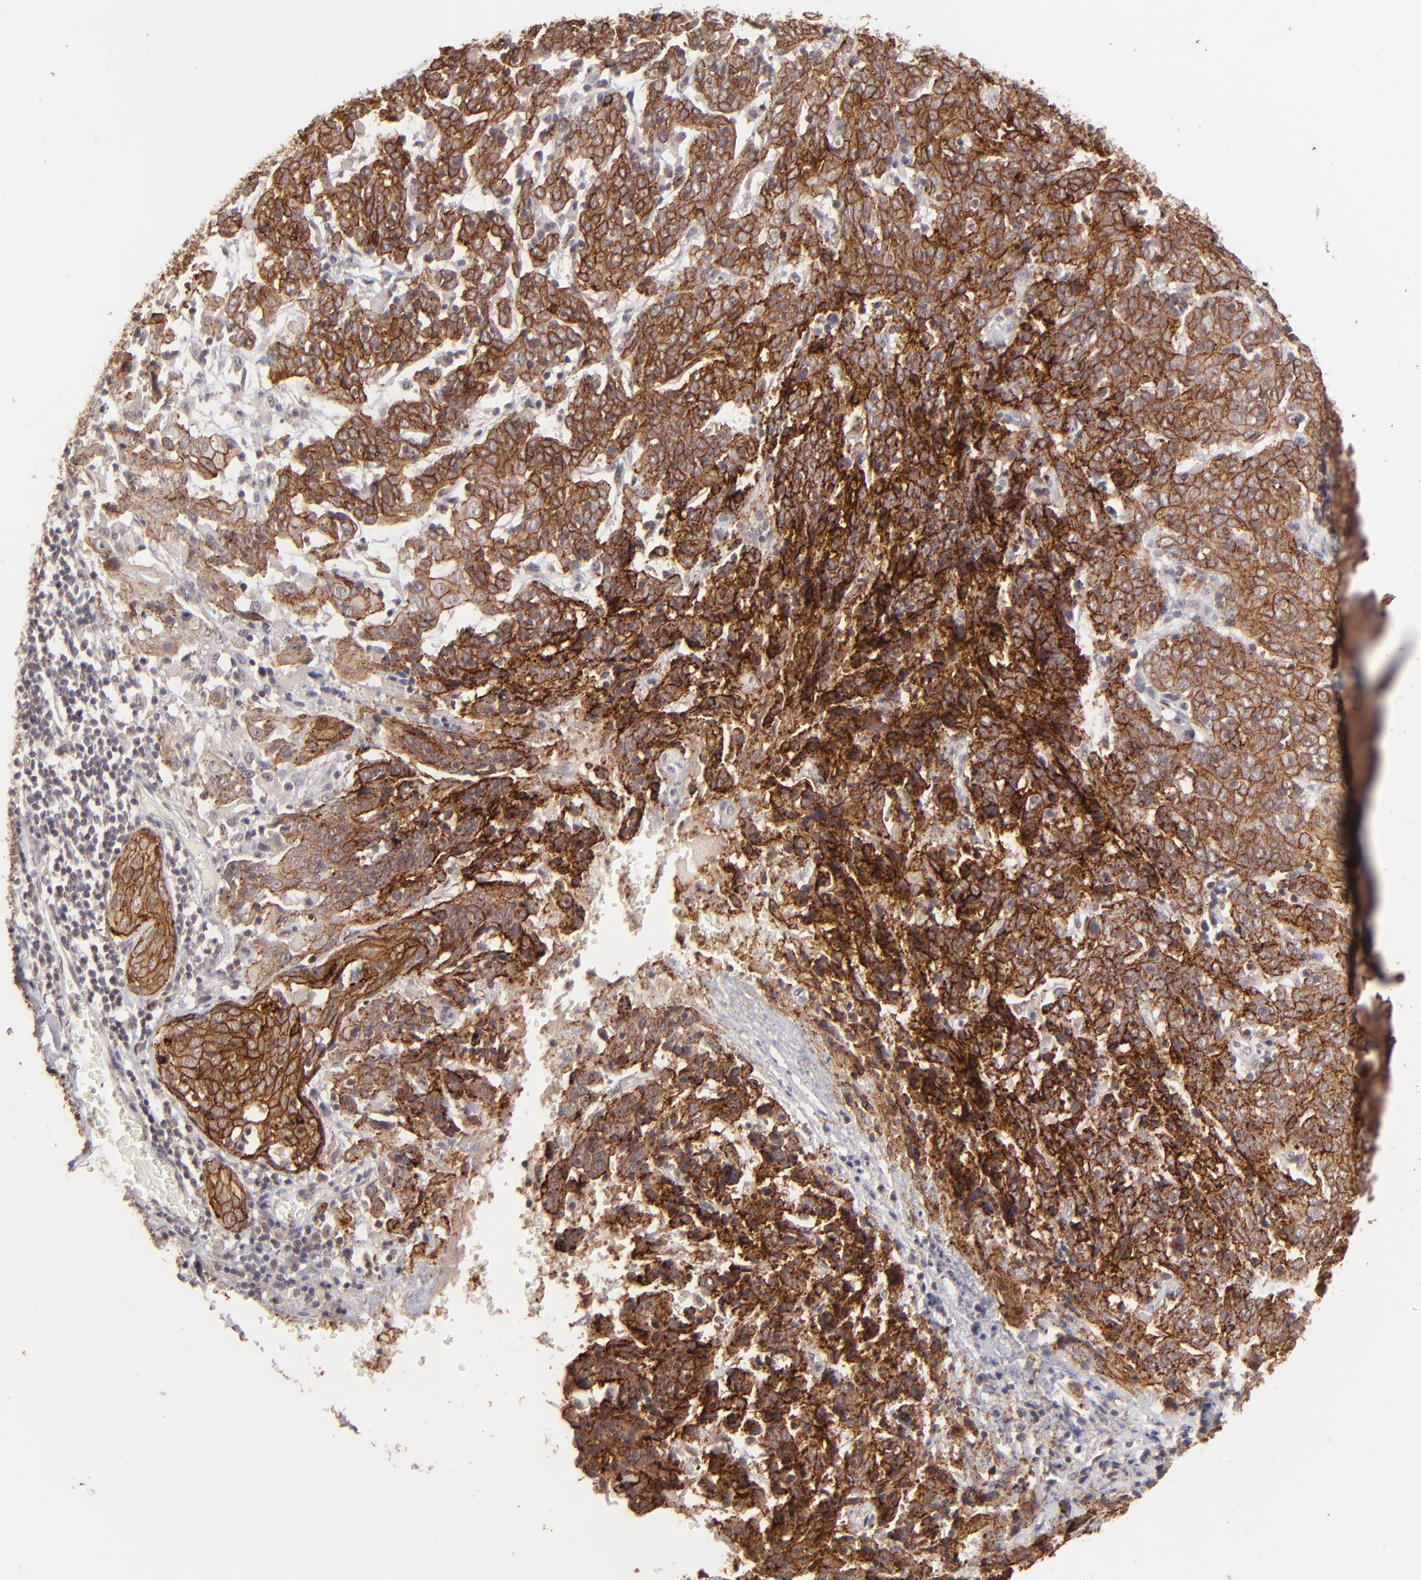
{"staining": {"intensity": "moderate", "quantity": ">75%", "location": "cytoplasmic/membranous"}, "tissue": "cervical cancer", "cell_type": "Tumor cells", "image_type": "cancer", "snomed": [{"axis": "morphology", "description": "Normal tissue, NOS"}, {"axis": "morphology", "description": "Squamous cell carcinoma, NOS"}, {"axis": "topography", "description": "Cervix"}], "caption": "Protein analysis of squamous cell carcinoma (cervical) tissue demonstrates moderate cytoplasmic/membranous expression in about >75% of tumor cells.", "gene": "CLDN1", "patient": {"sex": "female", "age": 67}}